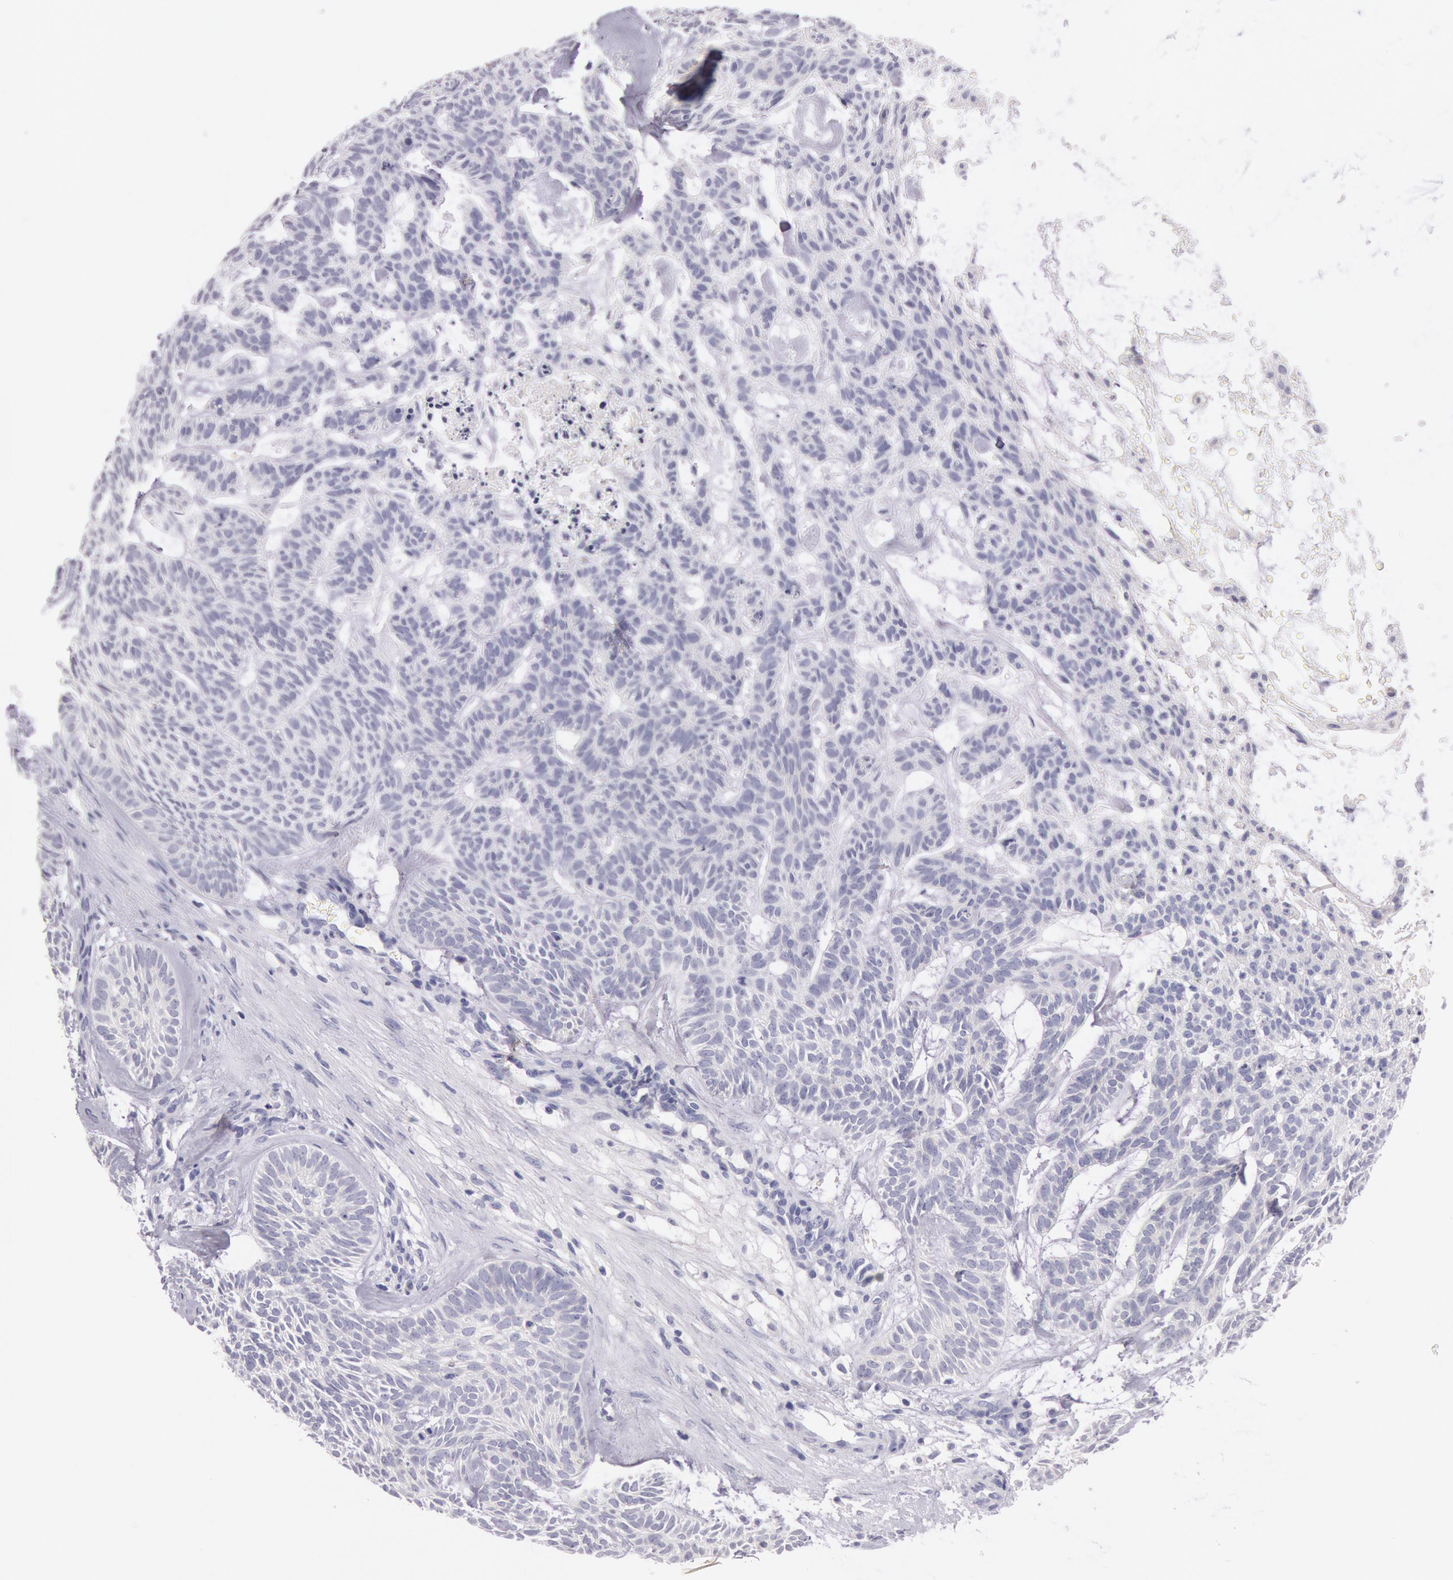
{"staining": {"intensity": "negative", "quantity": "none", "location": "none"}, "tissue": "skin cancer", "cell_type": "Tumor cells", "image_type": "cancer", "snomed": [{"axis": "morphology", "description": "Basal cell carcinoma"}, {"axis": "topography", "description": "Skin"}], "caption": "Micrograph shows no protein expression in tumor cells of basal cell carcinoma (skin) tissue.", "gene": "EGFR", "patient": {"sex": "male", "age": 75}}